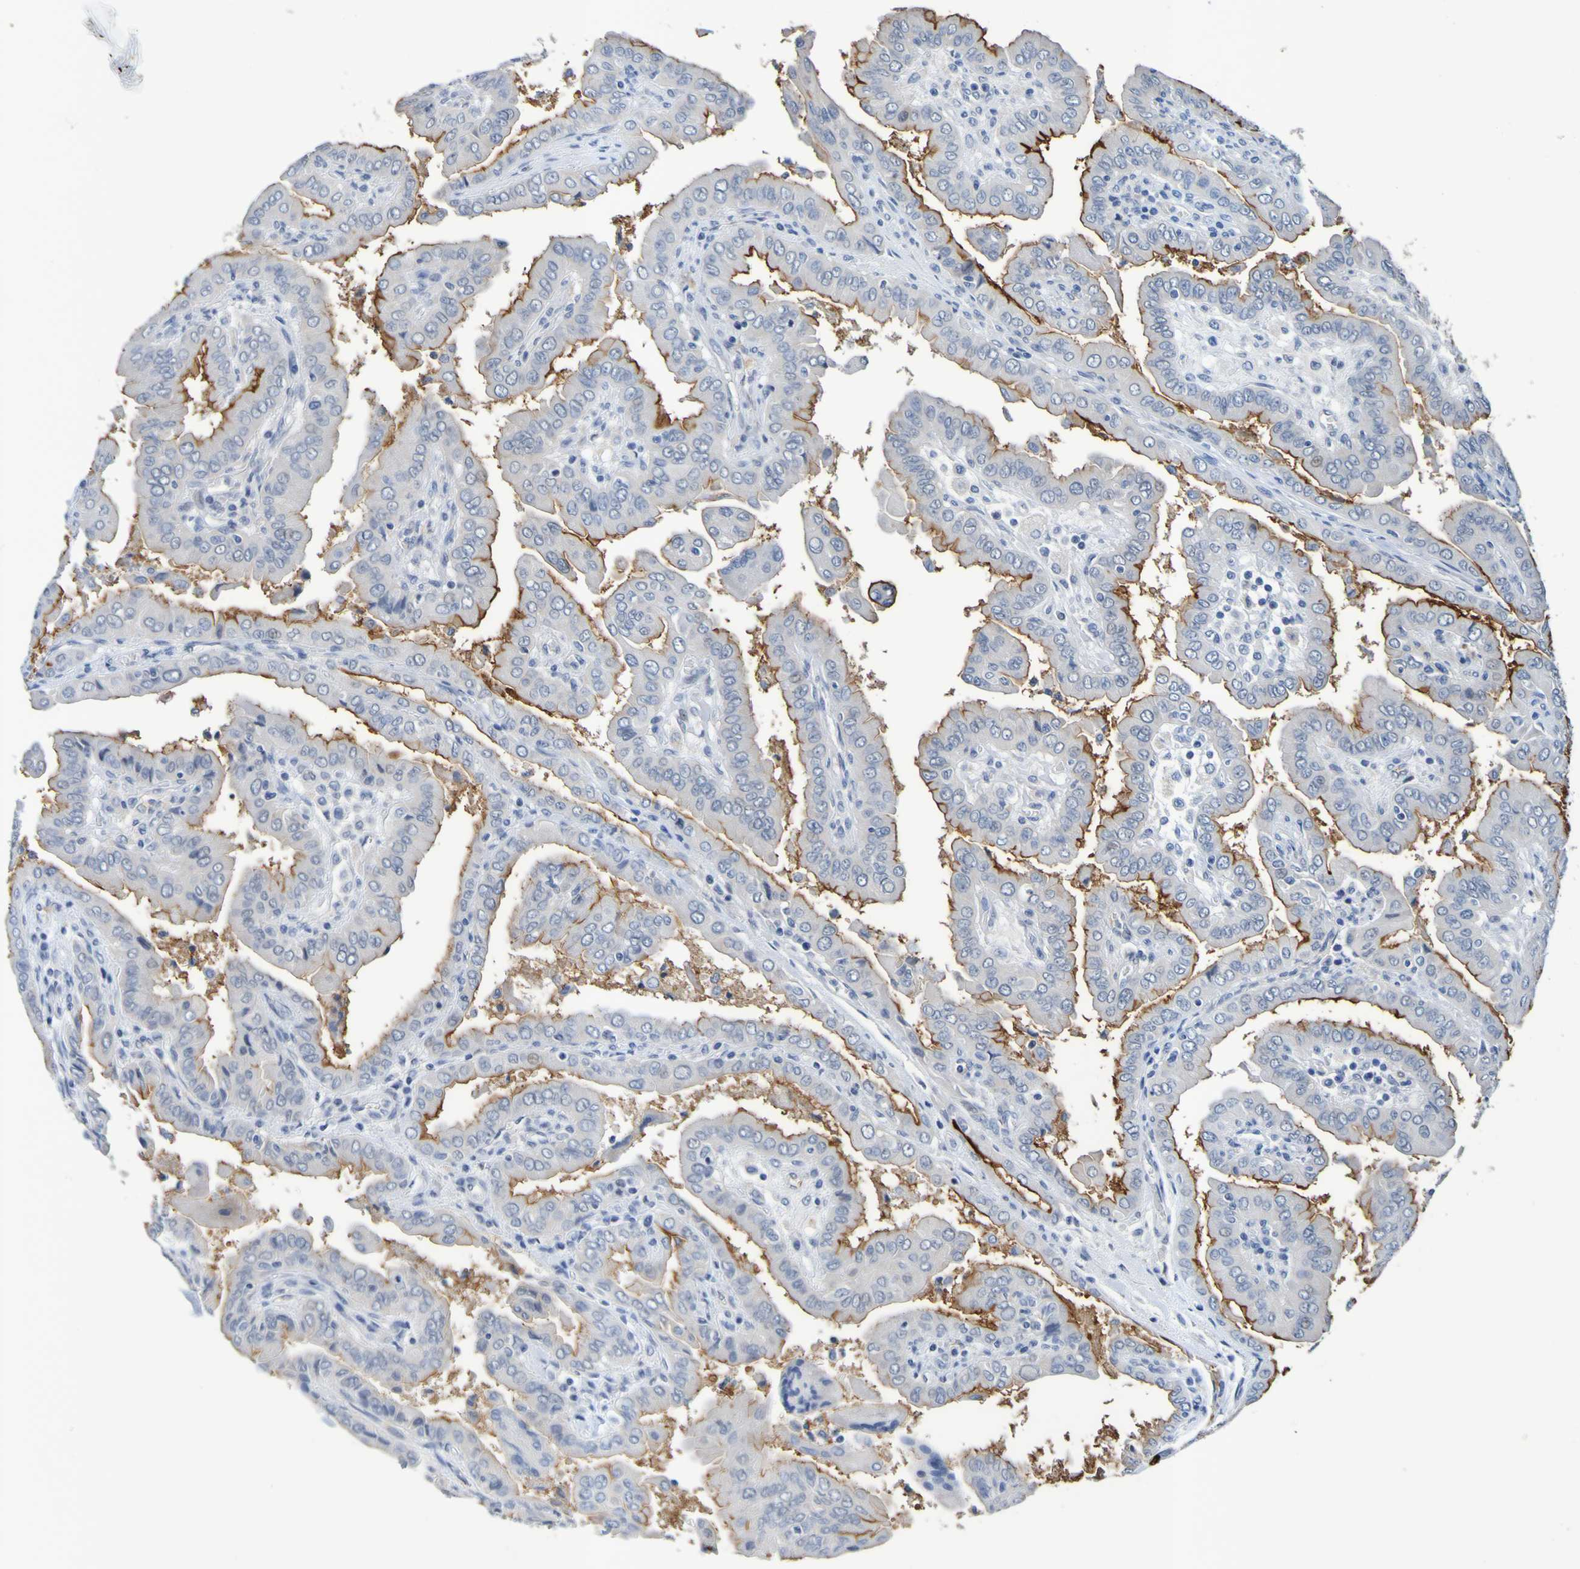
{"staining": {"intensity": "moderate", "quantity": ">75%", "location": "cytoplasmic/membranous"}, "tissue": "thyroid cancer", "cell_type": "Tumor cells", "image_type": "cancer", "snomed": [{"axis": "morphology", "description": "Papillary adenocarcinoma, NOS"}, {"axis": "topography", "description": "Thyroid gland"}], "caption": "This is an image of IHC staining of thyroid cancer (papillary adenocarcinoma), which shows moderate expression in the cytoplasmic/membranous of tumor cells.", "gene": "VMA21", "patient": {"sex": "male", "age": 33}}